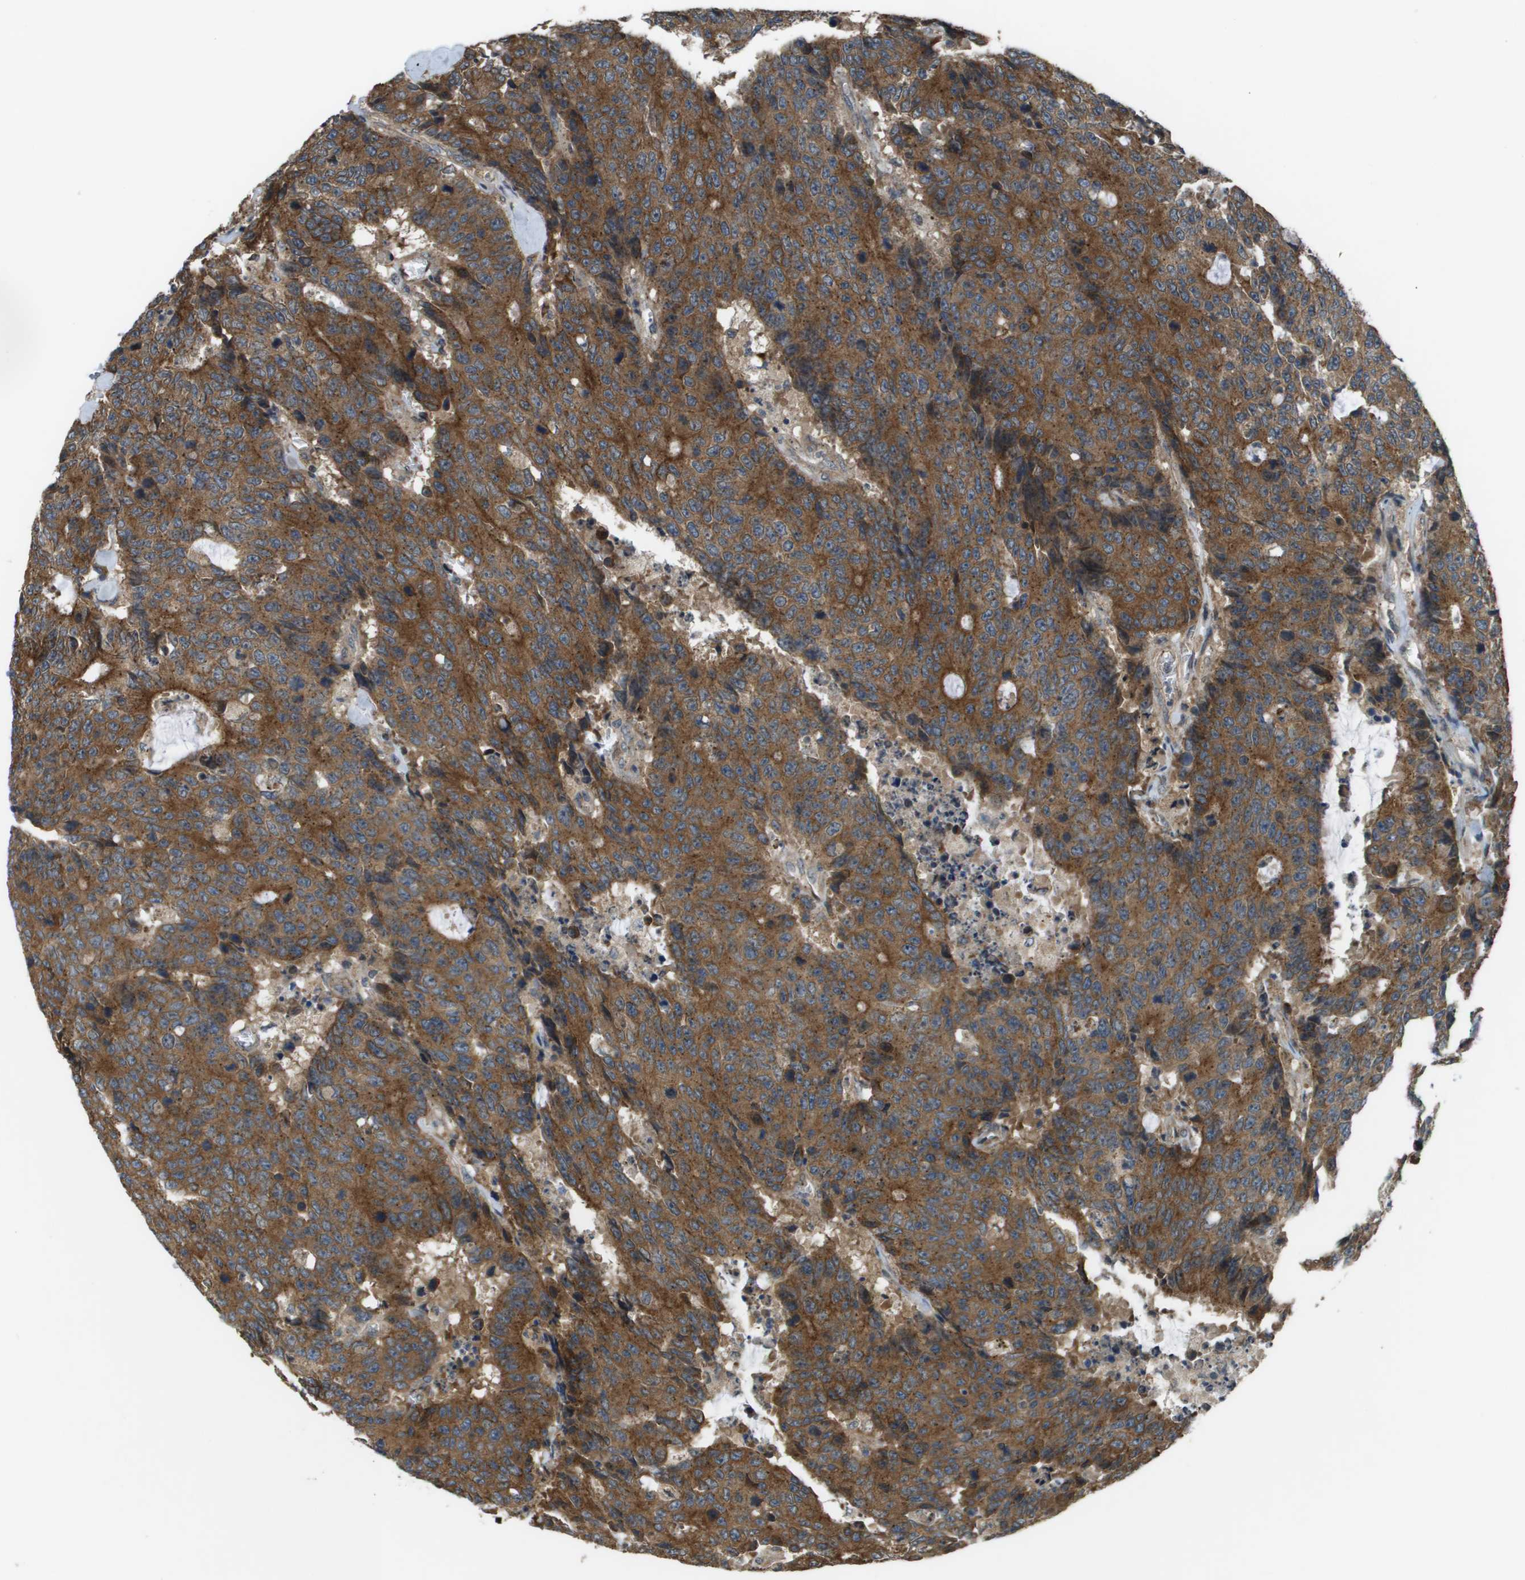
{"staining": {"intensity": "strong", "quantity": ">75%", "location": "cytoplasmic/membranous"}, "tissue": "colorectal cancer", "cell_type": "Tumor cells", "image_type": "cancer", "snomed": [{"axis": "morphology", "description": "Adenocarcinoma, NOS"}, {"axis": "topography", "description": "Colon"}], "caption": "High-magnification brightfield microscopy of colorectal cancer (adenocarcinoma) stained with DAB (3,3'-diaminobenzidine) (brown) and counterstained with hematoxylin (blue). tumor cells exhibit strong cytoplasmic/membranous expression is seen in approximately>75% of cells.", "gene": "CDKN2C", "patient": {"sex": "female", "age": 86}}